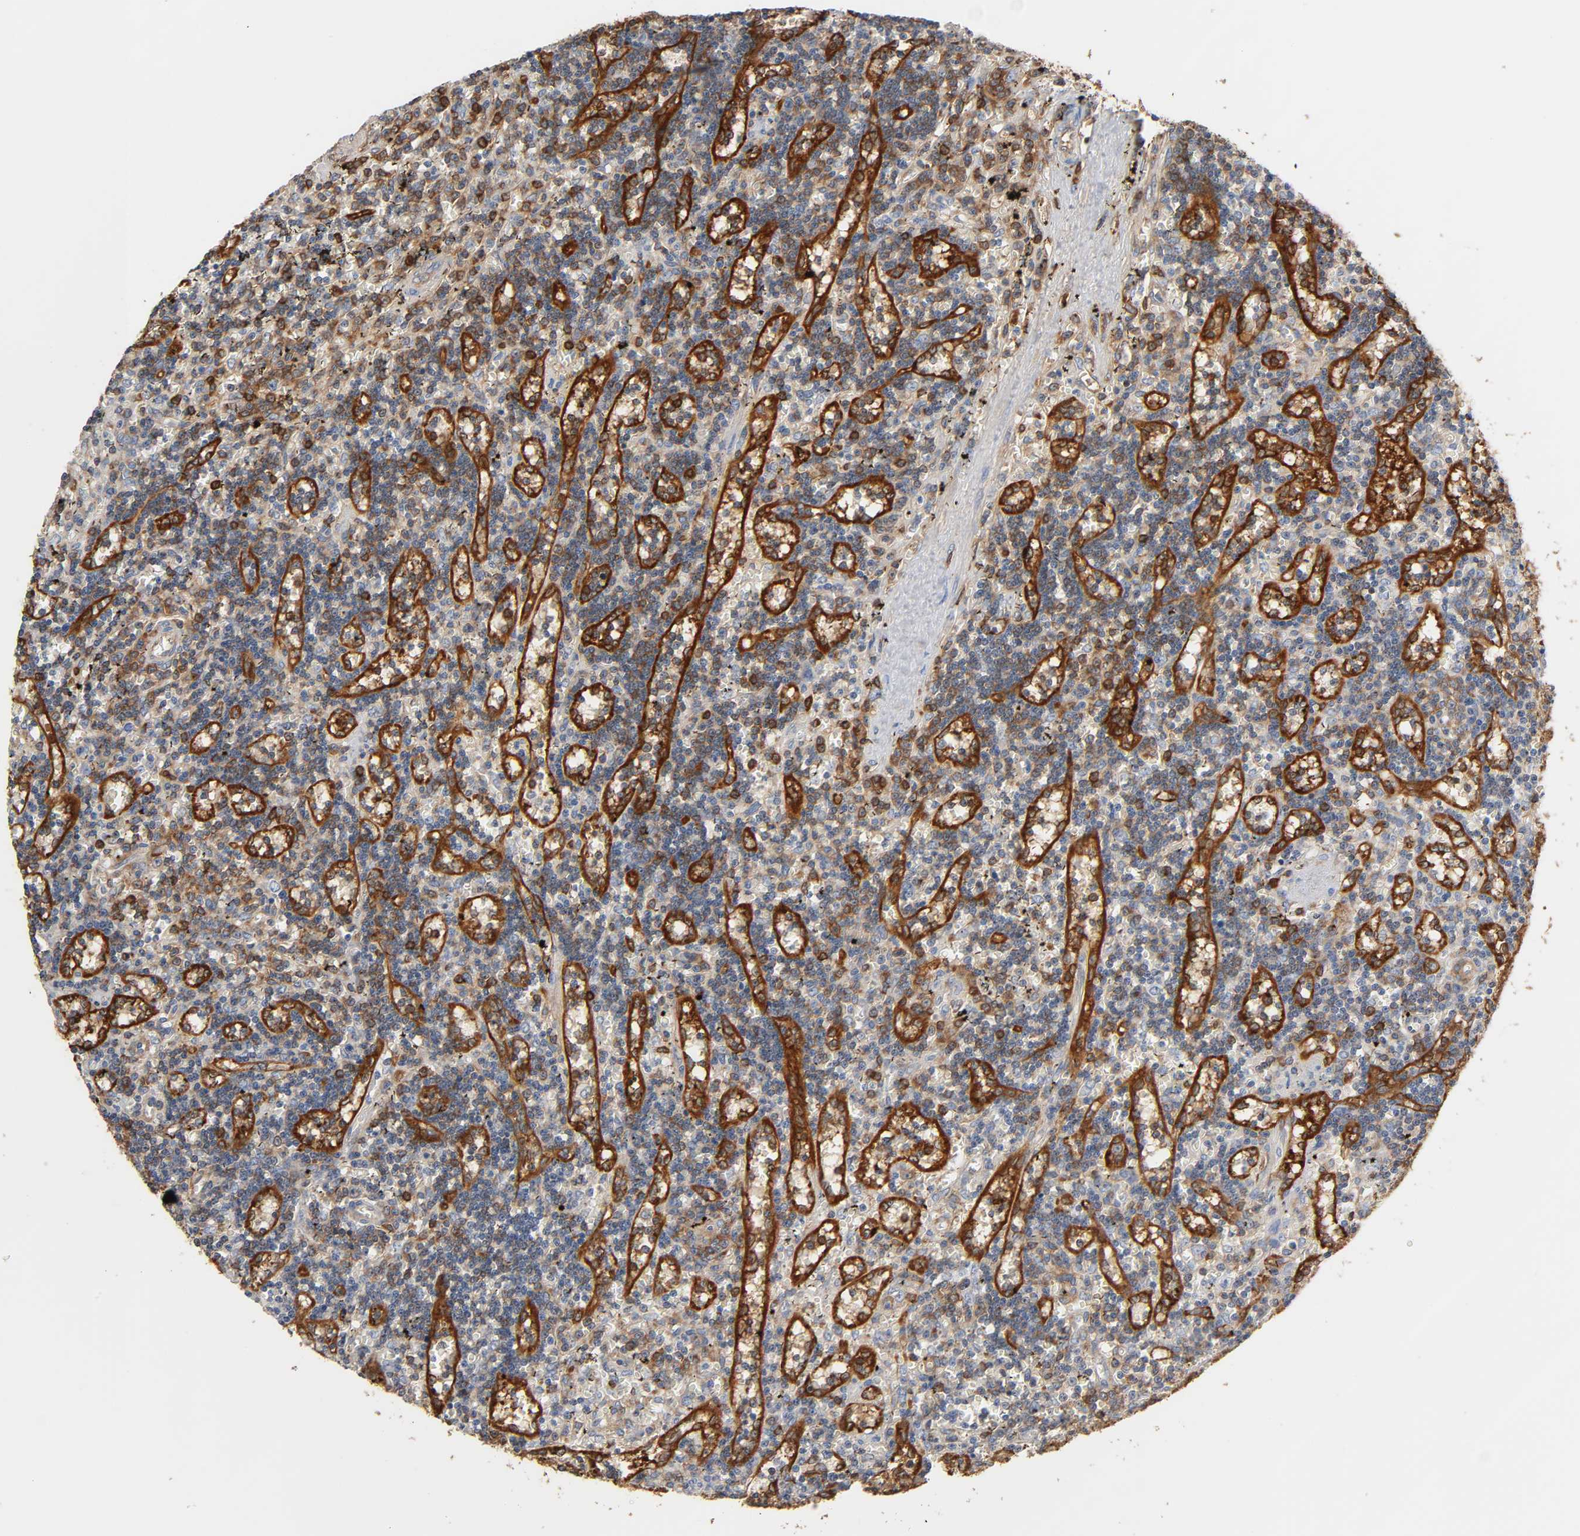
{"staining": {"intensity": "moderate", "quantity": "25%-75%", "location": "cytoplasmic/membranous"}, "tissue": "lymphoma", "cell_type": "Tumor cells", "image_type": "cancer", "snomed": [{"axis": "morphology", "description": "Malignant lymphoma, non-Hodgkin's type, Low grade"}, {"axis": "topography", "description": "Spleen"}], "caption": "This is an image of immunohistochemistry staining of lymphoma, which shows moderate expression in the cytoplasmic/membranous of tumor cells.", "gene": "BIN1", "patient": {"sex": "male", "age": 60}}